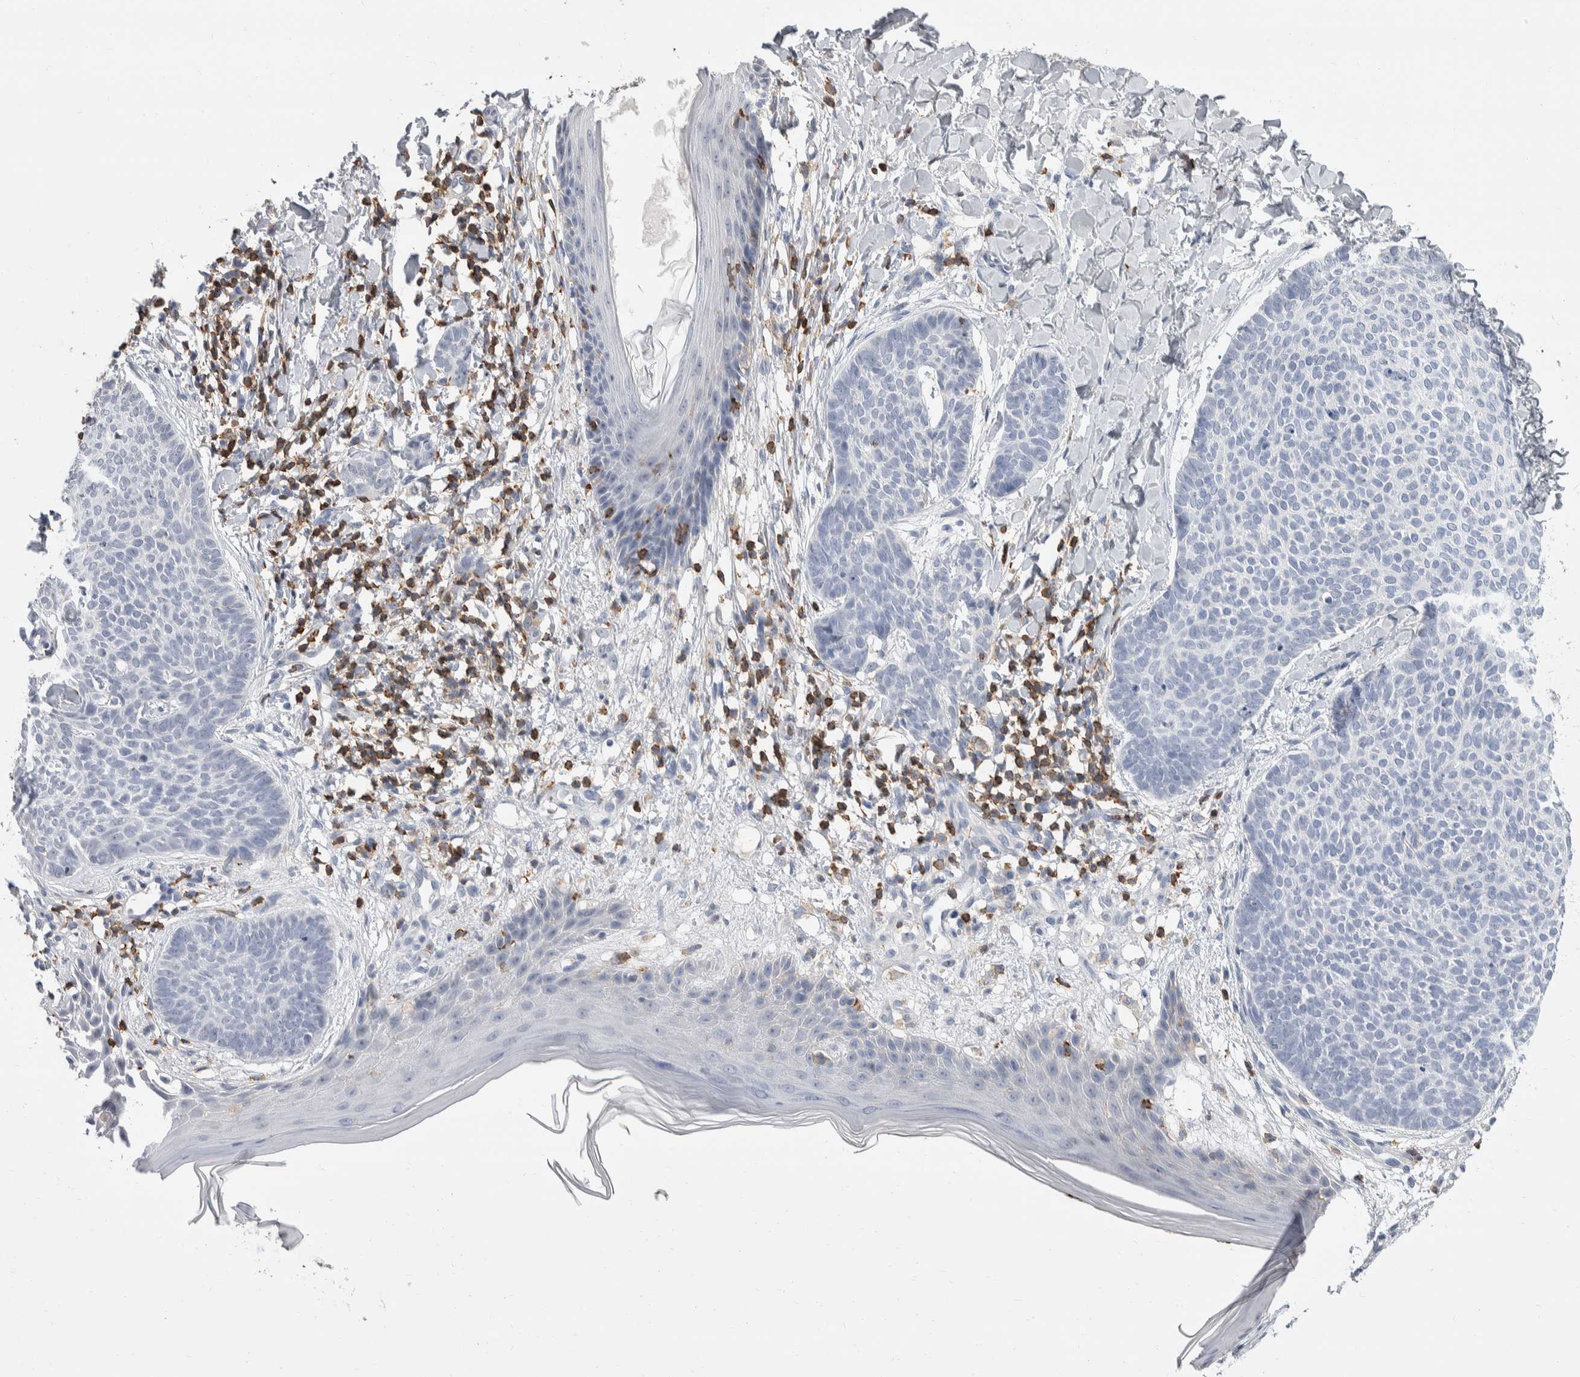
{"staining": {"intensity": "negative", "quantity": "none", "location": "none"}, "tissue": "skin cancer", "cell_type": "Tumor cells", "image_type": "cancer", "snomed": [{"axis": "morphology", "description": "Normal tissue, NOS"}, {"axis": "morphology", "description": "Basal cell carcinoma"}, {"axis": "topography", "description": "Skin"}], "caption": "Tumor cells show no significant protein staining in skin basal cell carcinoma.", "gene": "CEP295NL", "patient": {"sex": "male", "age": 50}}